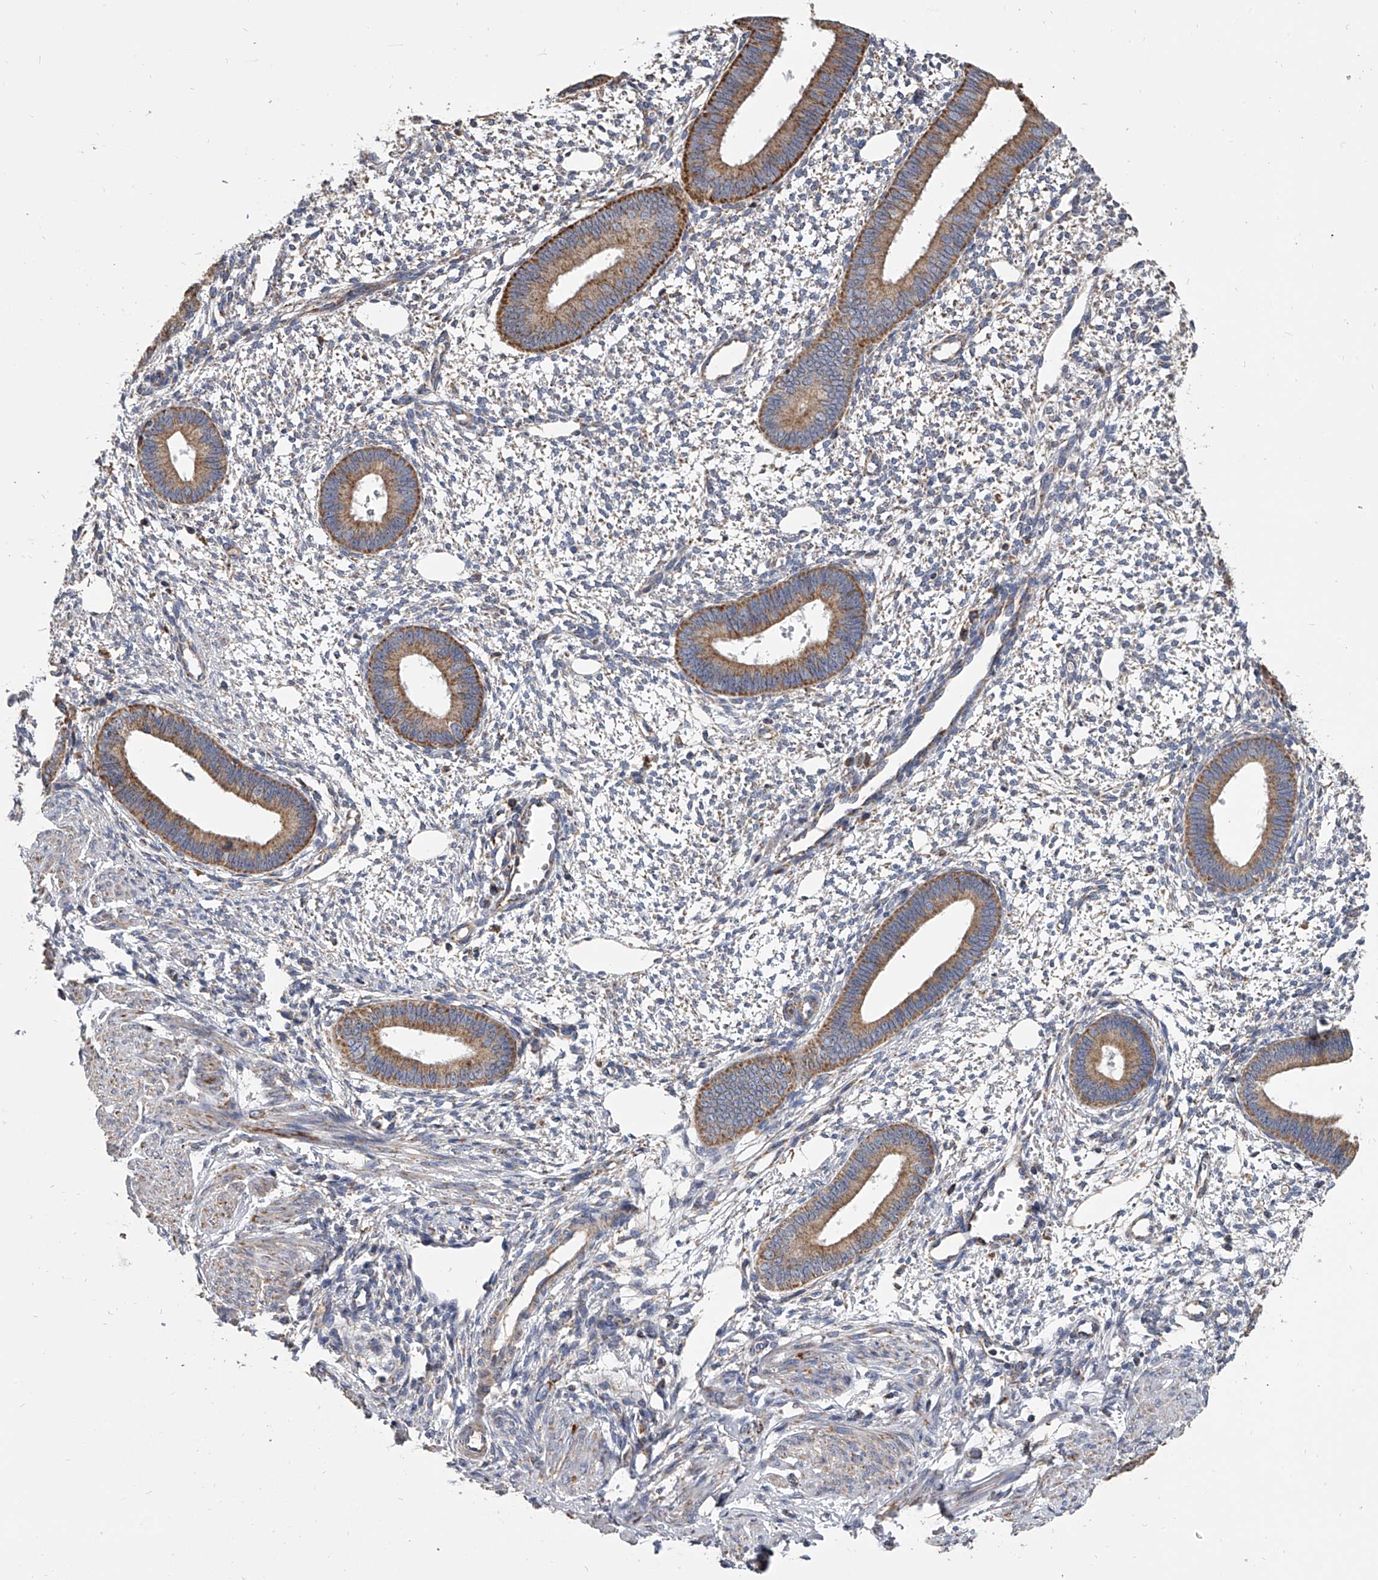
{"staining": {"intensity": "negative", "quantity": "none", "location": "none"}, "tissue": "endometrium", "cell_type": "Cells in endometrial stroma", "image_type": "normal", "snomed": [{"axis": "morphology", "description": "Normal tissue, NOS"}, {"axis": "topography", "description": "Endometrium"}], "caption": "IHC photomicrograph of normal endometrium: human endometrium stained with DAB shows no significant protein positivity in cells in endometrial stroma.", "gene": "MRPL28", "patient": {"sex": "female", "age": 46}}